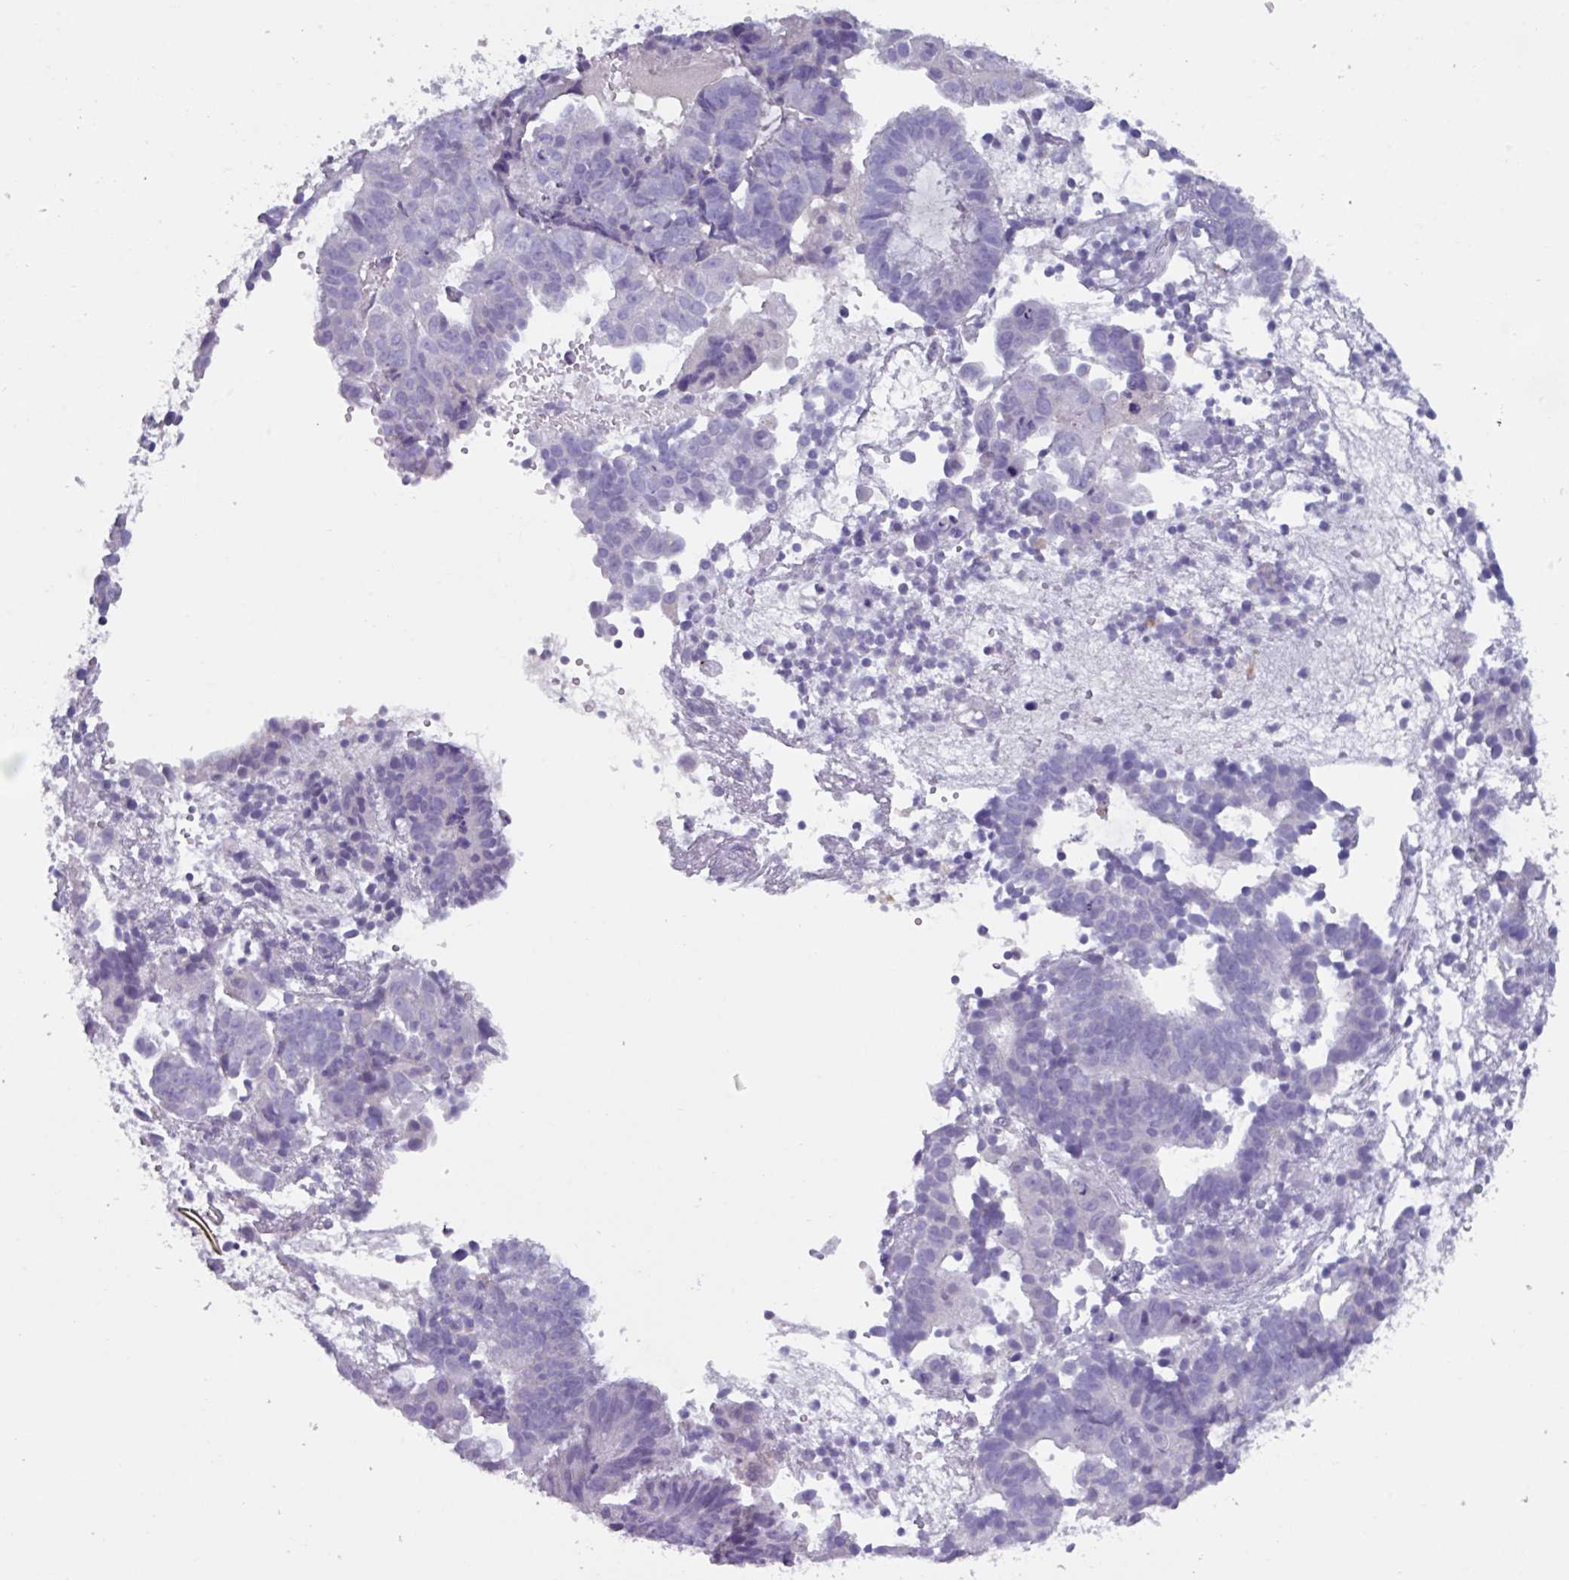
{"staining": {"intensity": "negative", "quantity": "none", "location": "none"}, "tissue": "endometrial cancer", "cell_type": "Tumor cells", "image_type": "cancer", "snomed": [{"axis": "morphology", "description": "Adenocarcinoma, NOS"}, {"axis": "topography", "description": "Endometrium"}], "caption": "This histopathology image is of adenocarcinoma (endometrial) stained with immunohistochemistry (IHC) to label a protein in brown with the nuclei are counter-stained blue. There is no staining in tumor cells. Nuclei are stained in blue.", "gene": "OR2T10", "patient": {"sex": "female", "age": 76}}